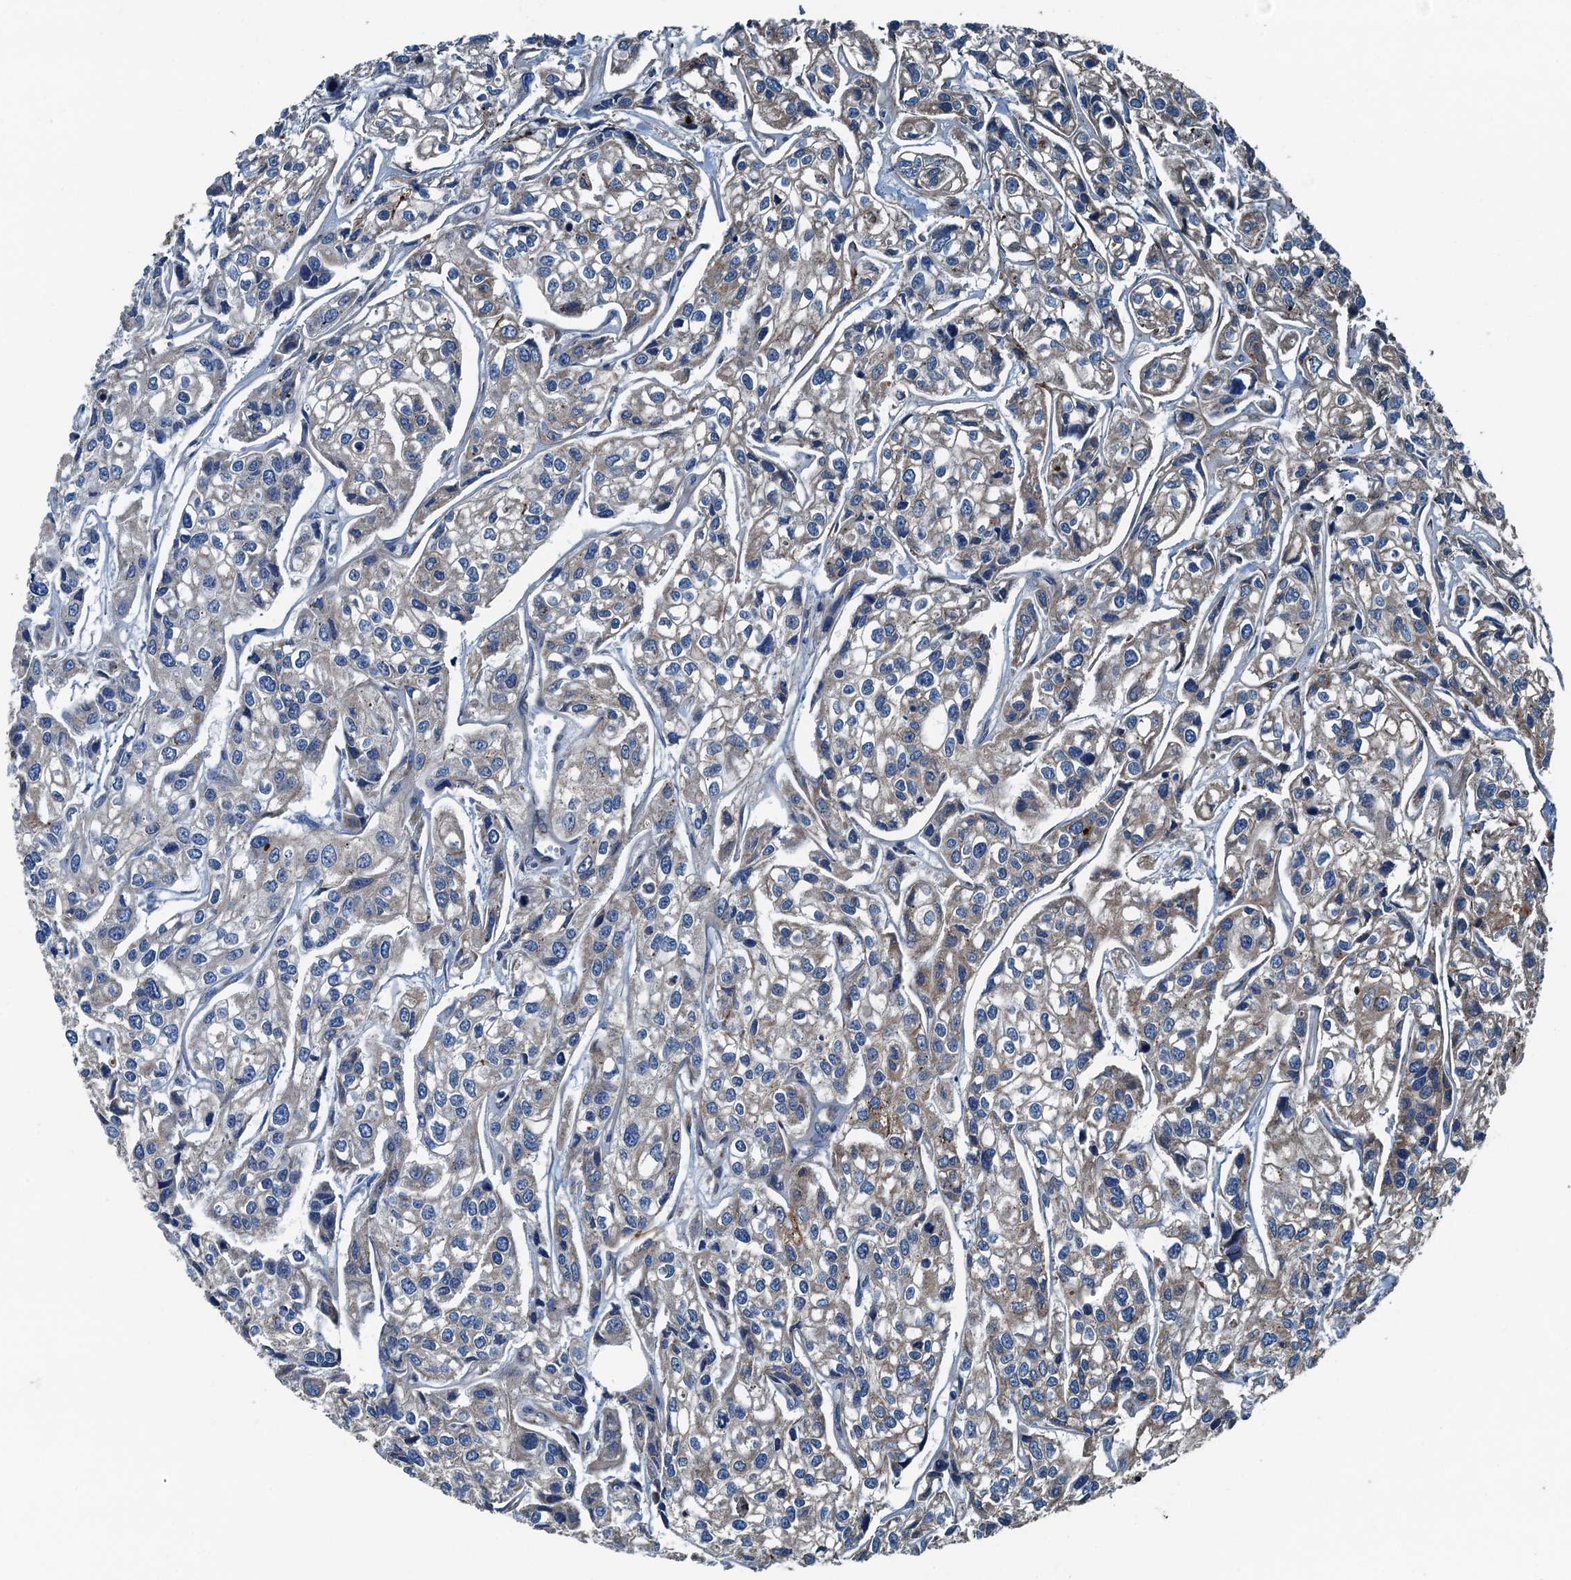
{"staining": {"intensity": "moderate", "quantity": "25%-75%", "location": "cytoplasmic/membranous"}, "tissue": "urothelial cancer", "cell_type": "Tumor cells", "image_type": "cancer", "snomed": [{"axis": "morphology", "description": "Urothelial carcinoma, High grade"}, {"axis": "topography", "description": "Urinary bladder"}], "caption": "Immunohistochemical staining of high-grade urothelial carcinoma reveals medium levels of moderate cytoplasmic/membranous protein staining in about 25%-75% of tumor cells. The staining was performed using DAB (3,3'-diaminobenzidine), with brown indicating positive protein expression. Nuclei are stained blue with hematoxylin.", "gene": "TAMALIN", "patient": {"sex": "male", "age": 67}}